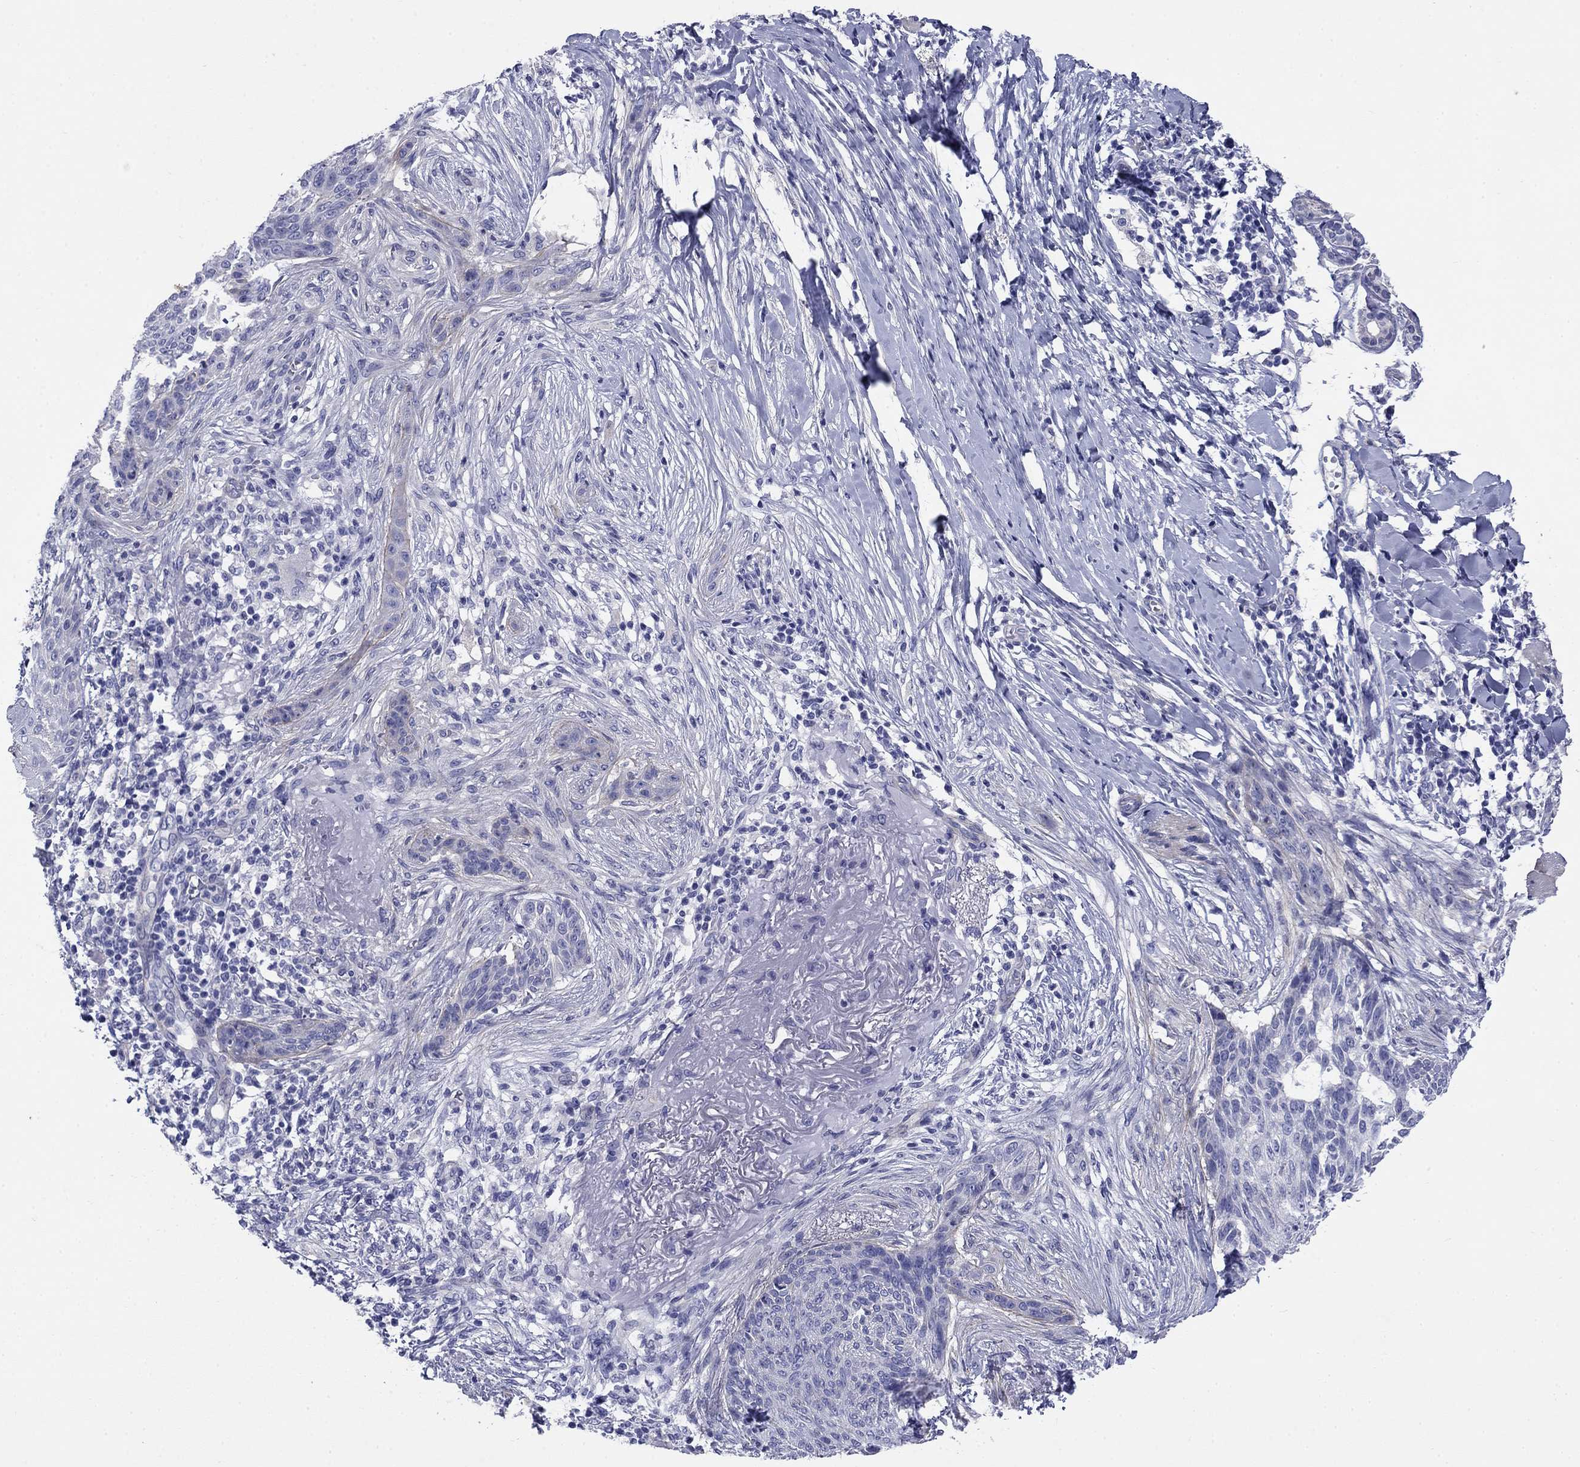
{"staining": {"intensity": "negative", "quantity": "none", "location": "none"}, "tissue": "skin cancer", "cell_type": "Tumor cells", "image_type": "cancer", "snomed": [{"axis": "morphology", "description": "Normal tissue, NOS"}, {"axis": "morphology", "description": "Basal cell carcinoma"}, {"axis": "topography", "description": "Skin"}], "caption": "An immunohistochemistry (IHC) micrograph of skin cancer (basal cell carcinoma) is shown. There is no staining in tumor cells of skin cancer (basal cell carcinoma). The staining is performed using DAB brown chromogen with nuclei counter-stained in using hematoxylin.", "gene": "PRKCG", "patient": {"sex": "male", "age": 84}}